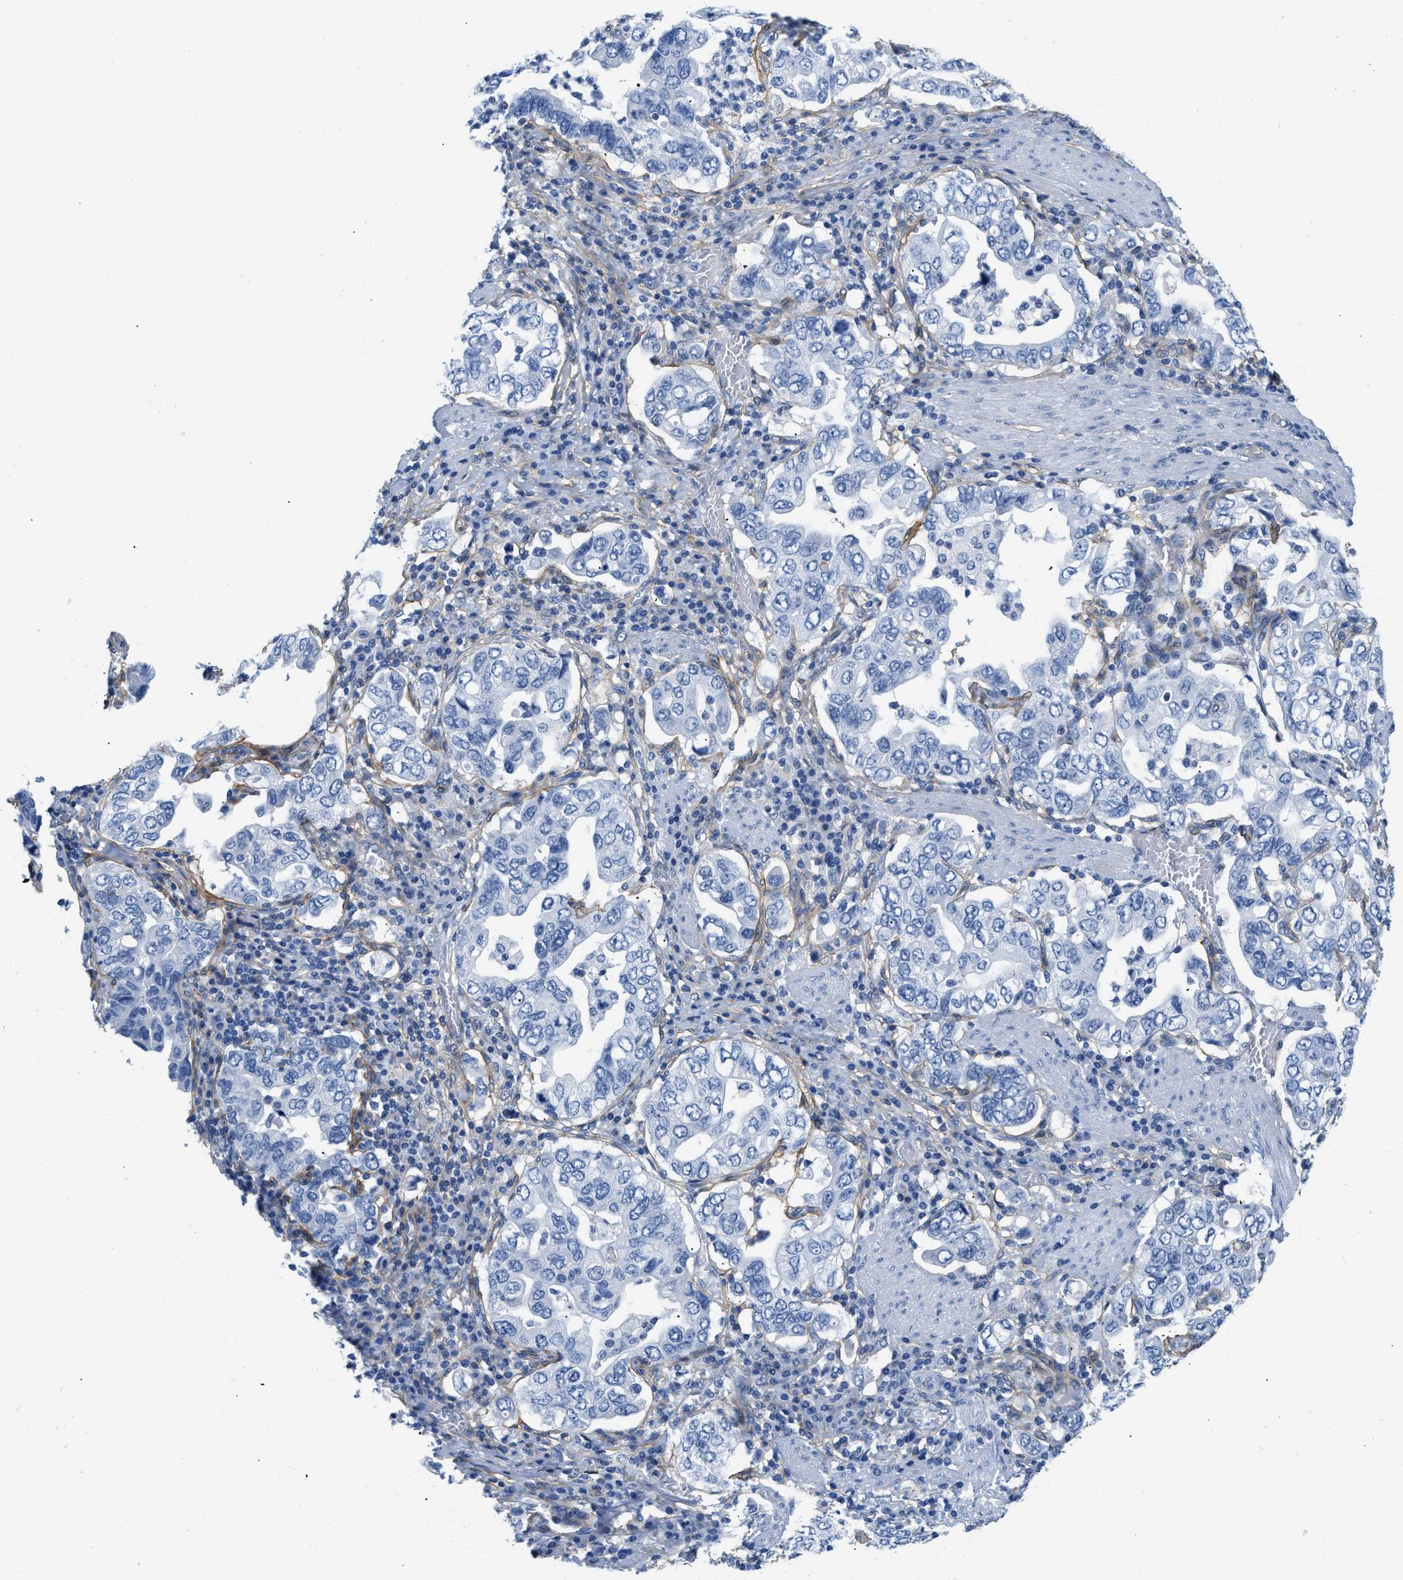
{"staining": {"intensity": "negative", "quantity": "none", "location": "none"}, "tissue": "stomach cancer", "cell_type": "Tumor cells", "image_type": "cancer", "snomed": [{"axis": "morphology", "description": "Adenocarcinoma, NOS"}, {"axis": "topography", "description": "Stomach, upper"}], "caption": "Tumor cells are negative for brown protein staining in adenocarcinoma (stomach).", "gene": "PDGFRB", "patient": {"sex": "male", "age": 62}}